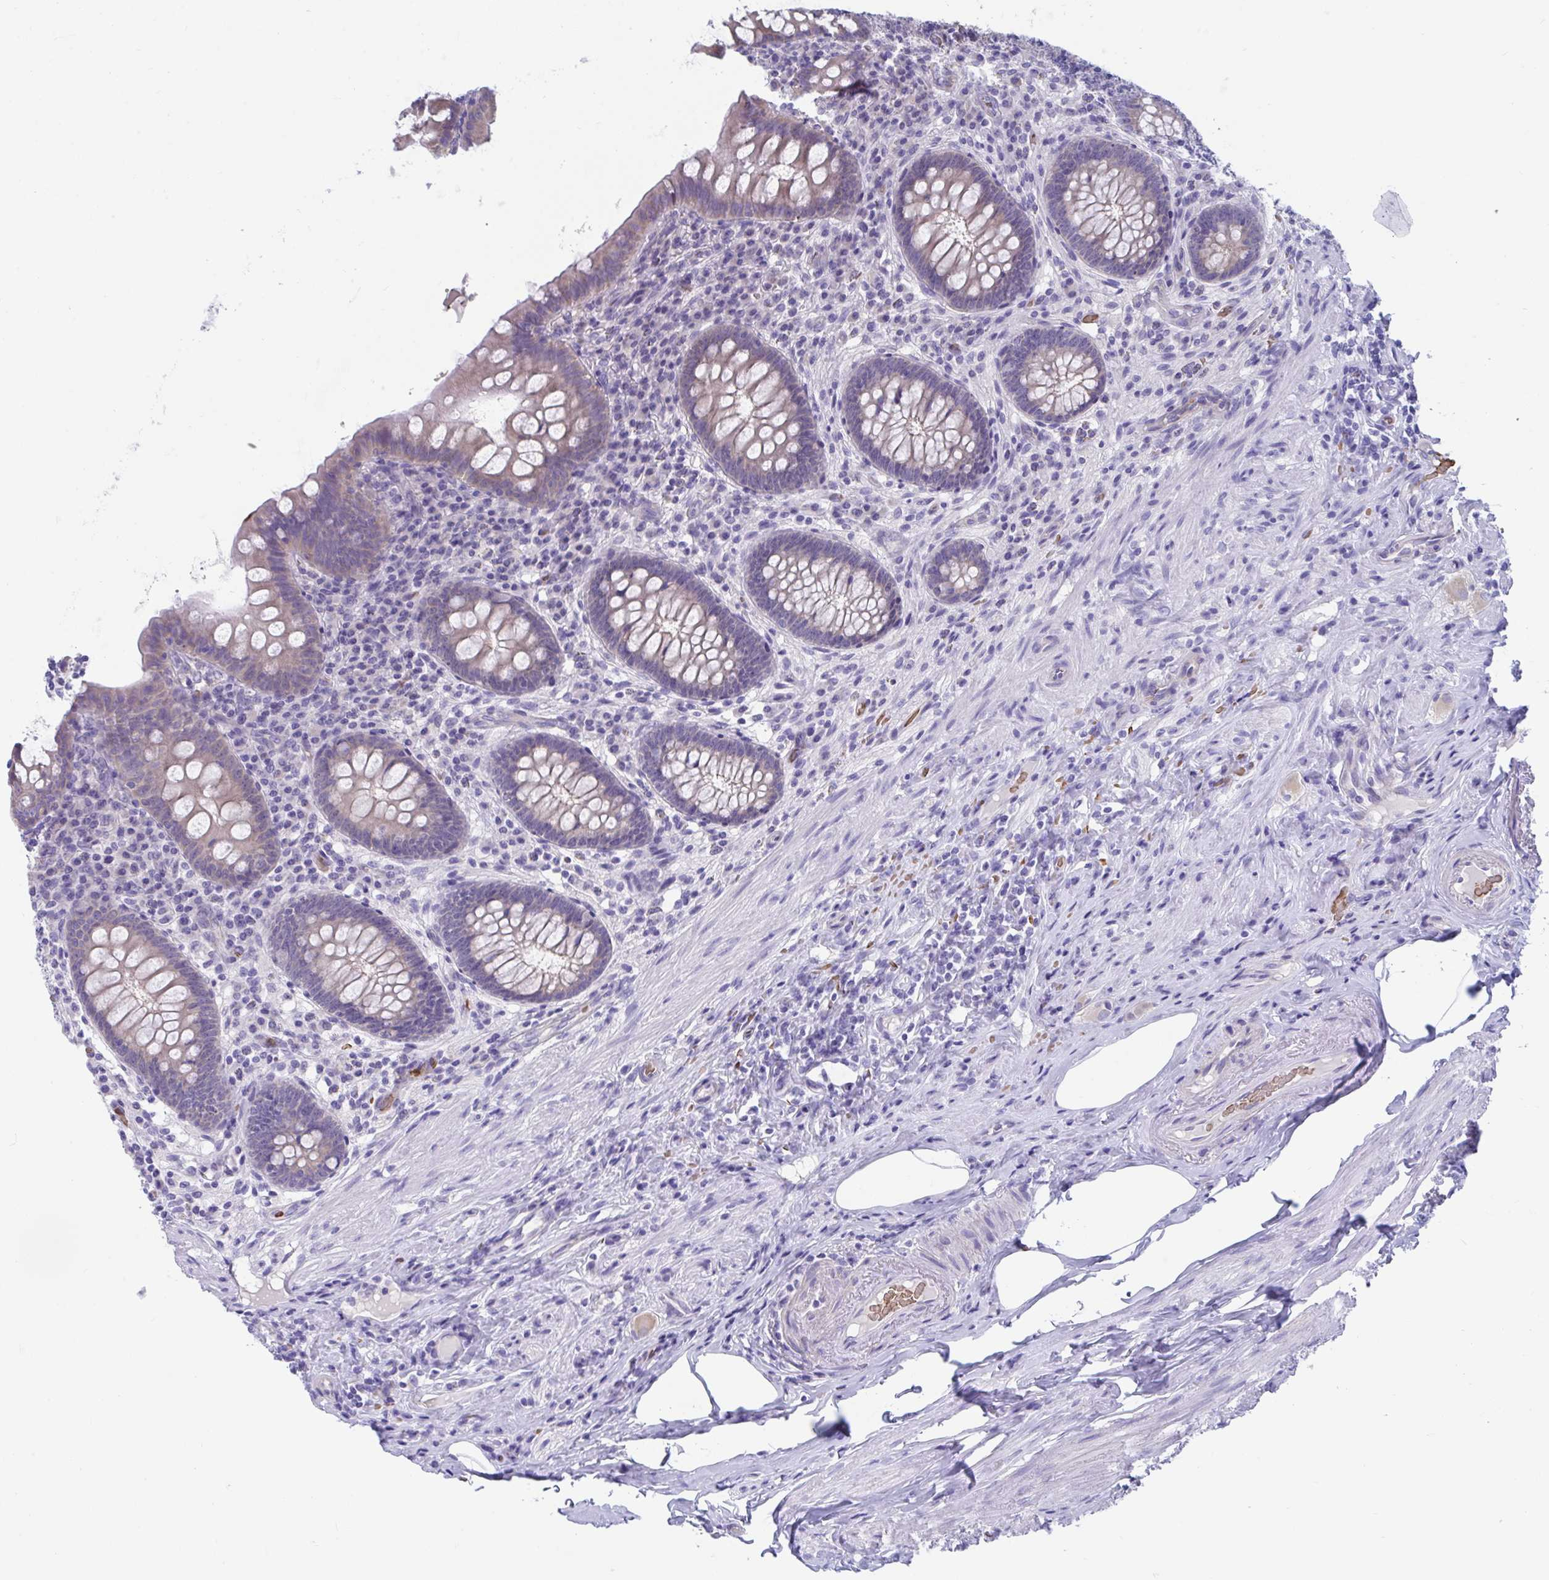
{"staining": {"intensity": "weak", "quantity": "25%-75%", "location": "cytoplasmic/membranous"}, "tissue": "appendix", "cell_type": "Glandular cells", "image_type": "normal", "snomed": [{"axis": "morphology", "description": "Normal tissue, NOS"}, {"axis": "topography", "description": "Appendix"}], "caption": "High-power microscopy captured an IHC image of benign appendix, revealing weak cytoplasmic/membranous expression in about 25%-75% of glandular cells. (IHC, brightfield microscopy, high magnification).", "gene": "TTC30A", "patient": {"sex": "male", "age": 71}}